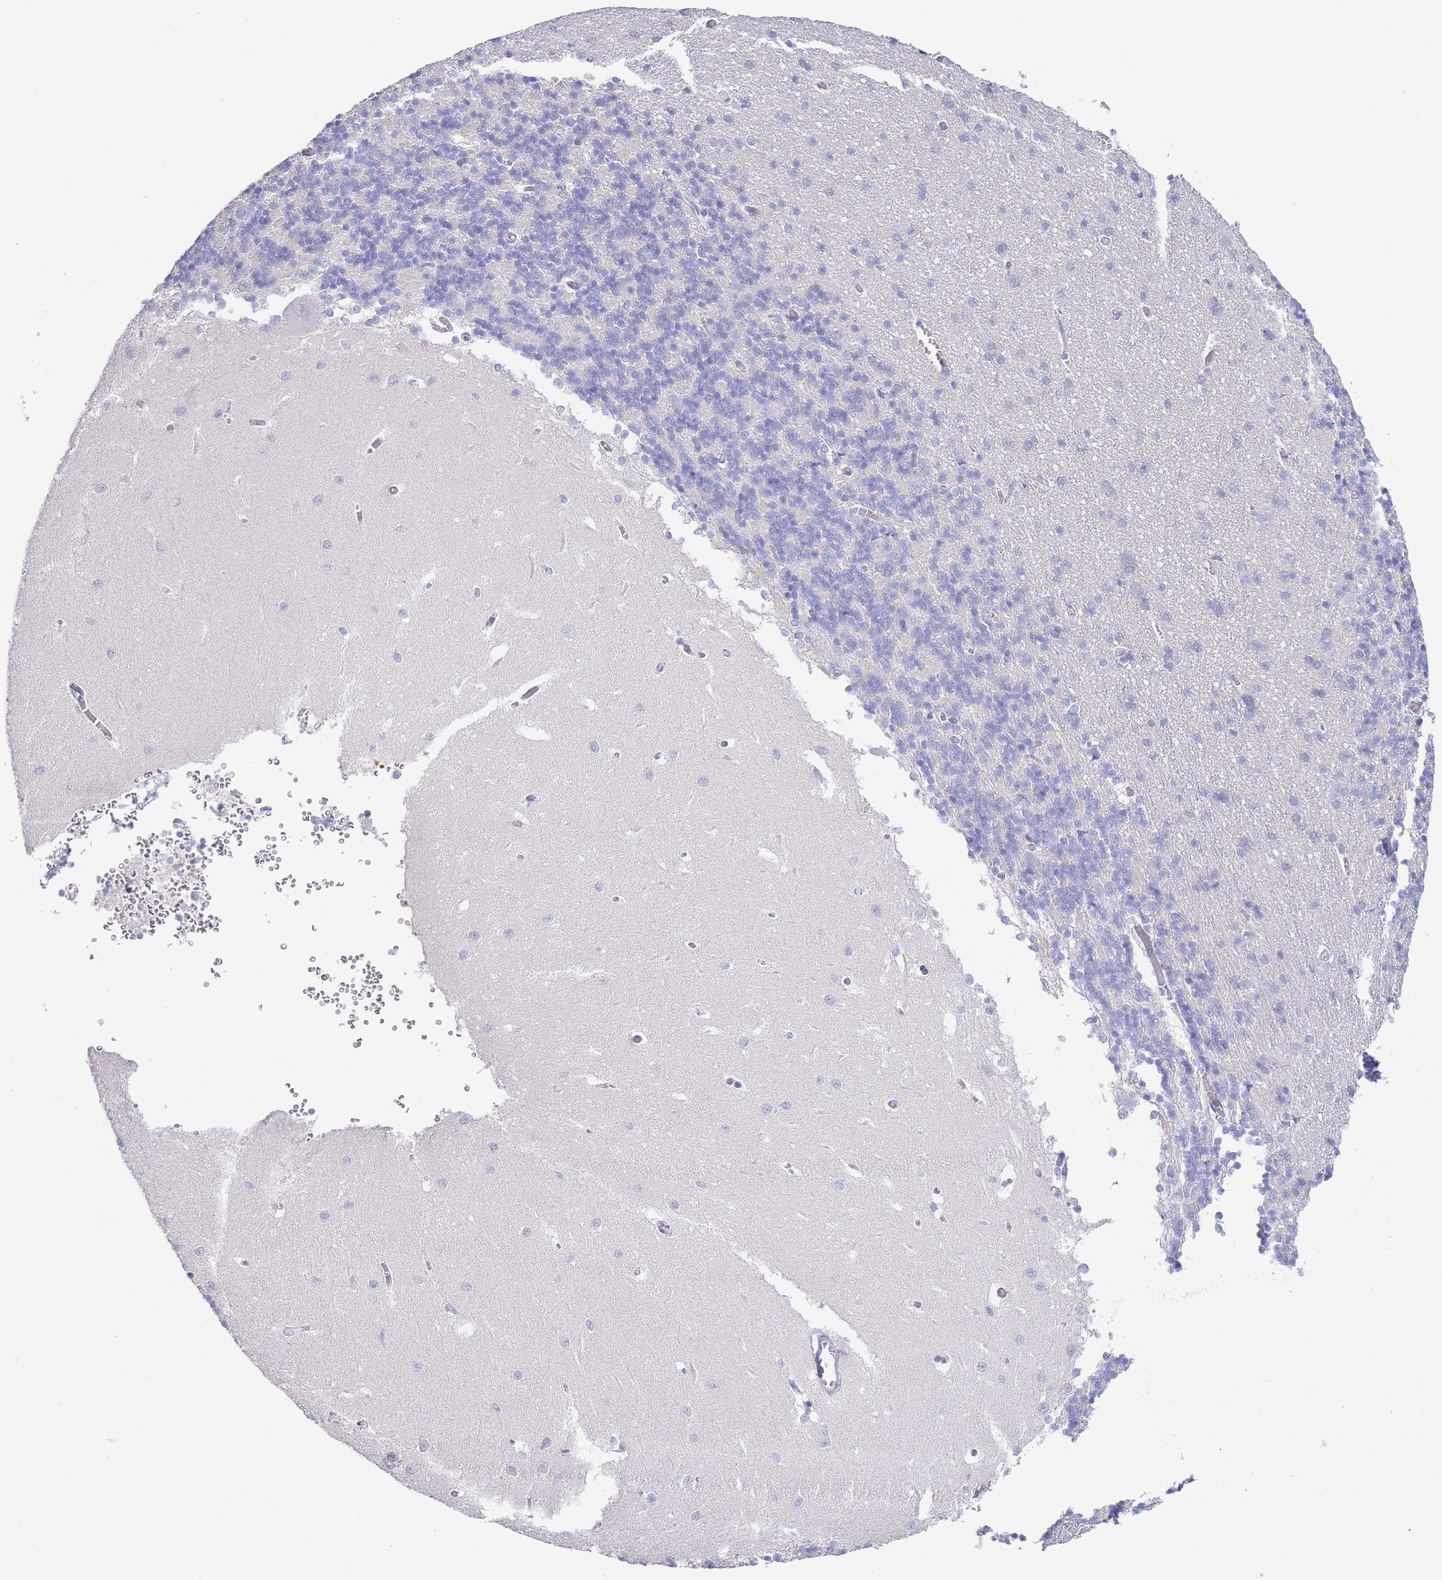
{"staining": {"intensity": "negative", "quantity": "none", "location": "none"}, "tissue": "cerebellum", "cell_type": "Cells in granular layer", "image_type": "normal", "snomed": [{"axis": "morphology", "description": "Normal tissue, NOS"}, {"axis": "topography", "description": "Cerebellum"}], "caption": "The IHC photomicrograph has no significant staining in cells in granular layer of cerebellum. (DAB IHC, high magnification).", "gene": "CD37", "patient": {"sex": "male", "age": 37}}